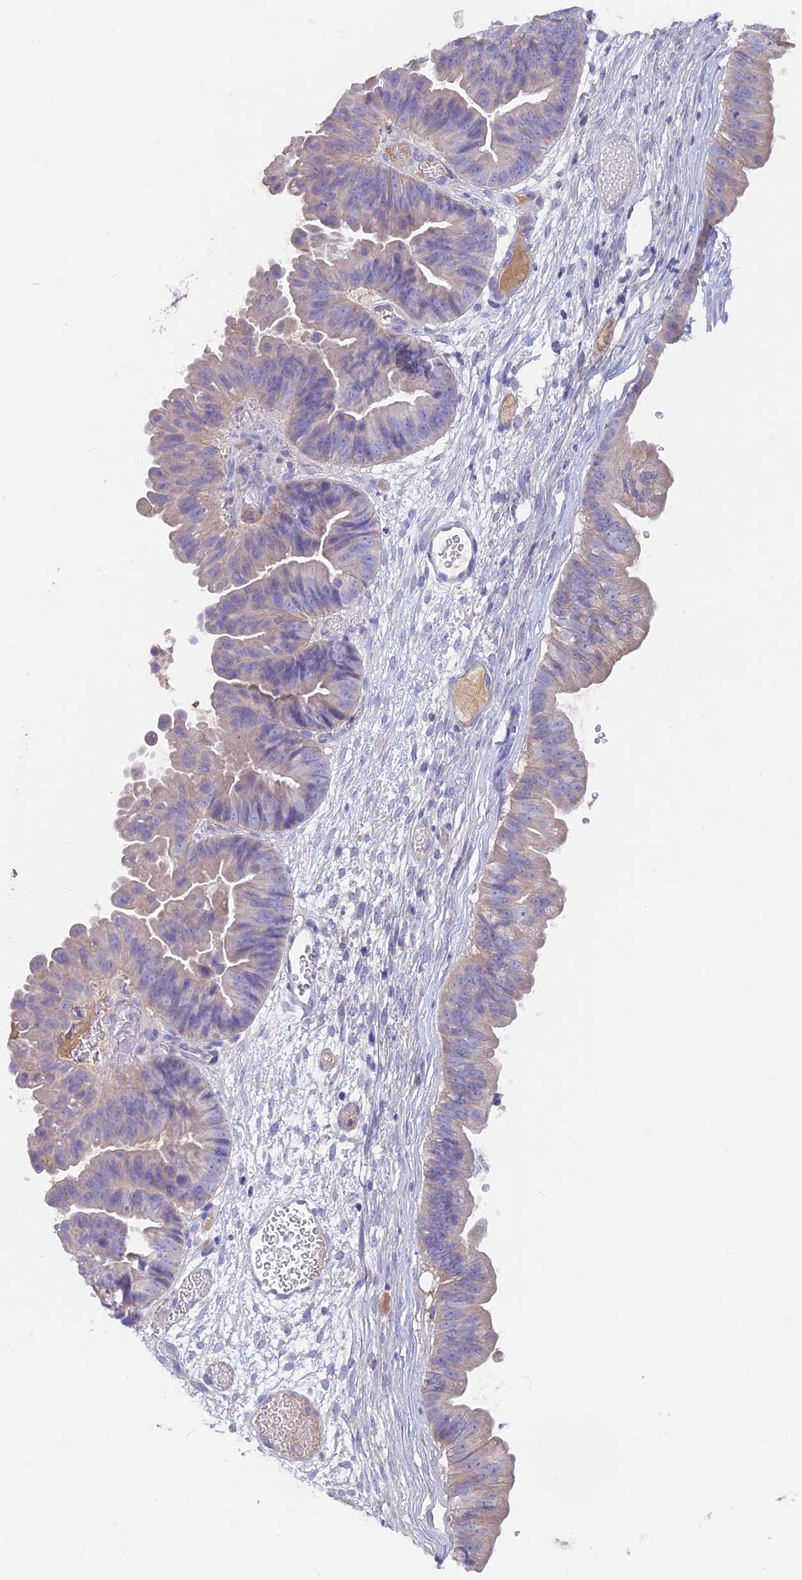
{"staining": {"intensity": "negative", "quantity": "none", "location": "none"}, "tissue": "ovarian cancer", "cell_type": "Tumor cells", "image_type": "cancer", "snomed": [{"axis": "morphology", "description": "Cystadenocarcinoma, mucinous, NOS"}, {"axis": "topography", "description": "Ovary"}], "caption": "Tumor cells show no significant staining in ovarian cancer (mucinous cystadenocarcinoma).", "gene": "PZP", "patient": {"sex": "female", "age": 61}}